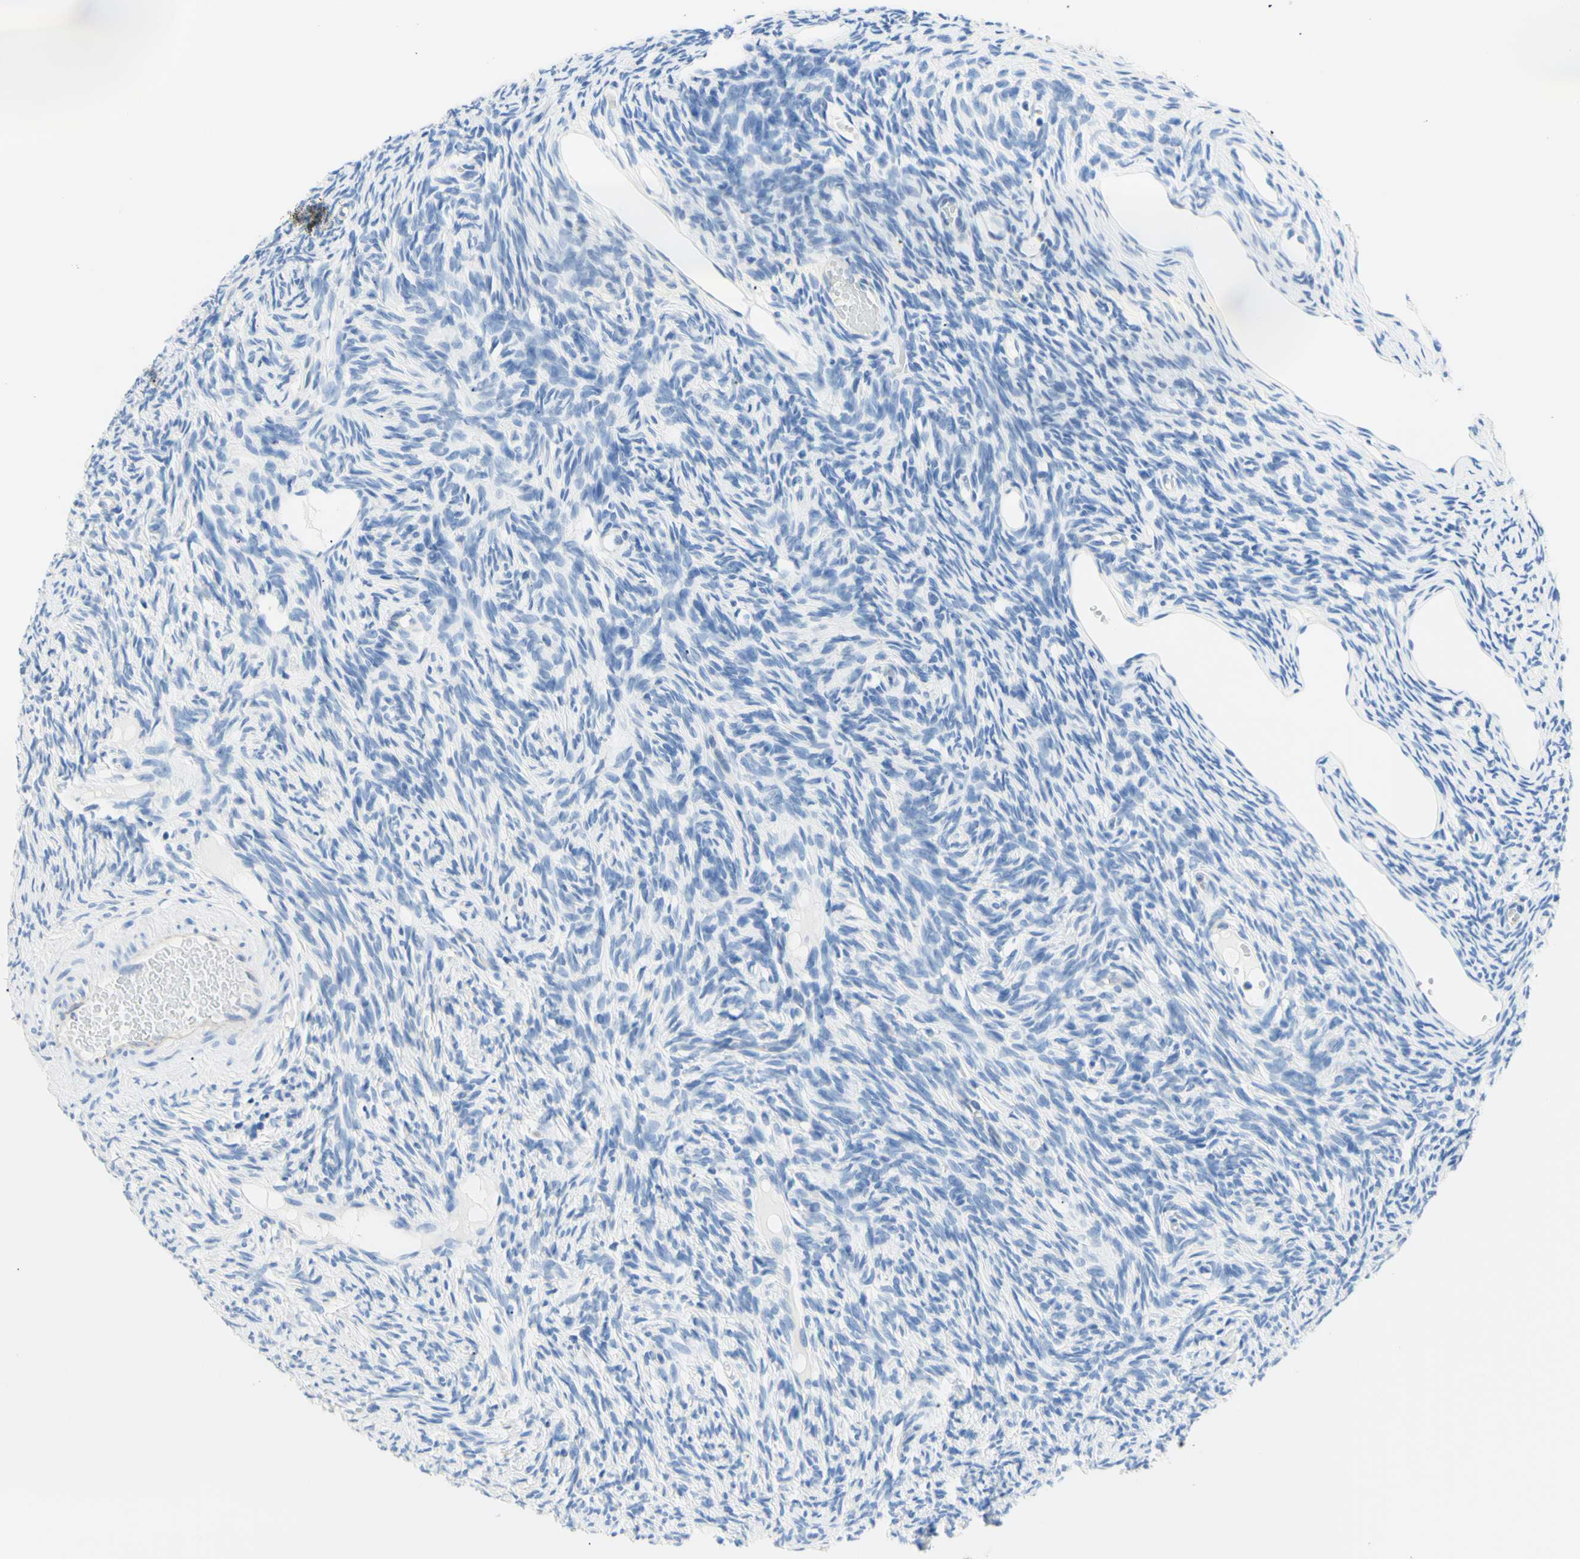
{"staining": {"intensity": "negative", "quantity": "none", "location": "none"}, "tissue": "ovary", "cell_type": "Follicle cells", "image_type": "normal", "snomed": [{"axis": "morphology", "description": "Normal tissue, NOS"}, {"axis": "topography", "description": "Ovary"}], "caption": "This is a micrograph of immunohistochemistry staining of unremarkable ovary, which shows no positivity in follicle cells. (DAB (3,3'-diaminobenzidine) immunohistochemistry (IHC), high magnification).", "gene": "HPCA", "patient": {"sex": "female", "age": 33}}